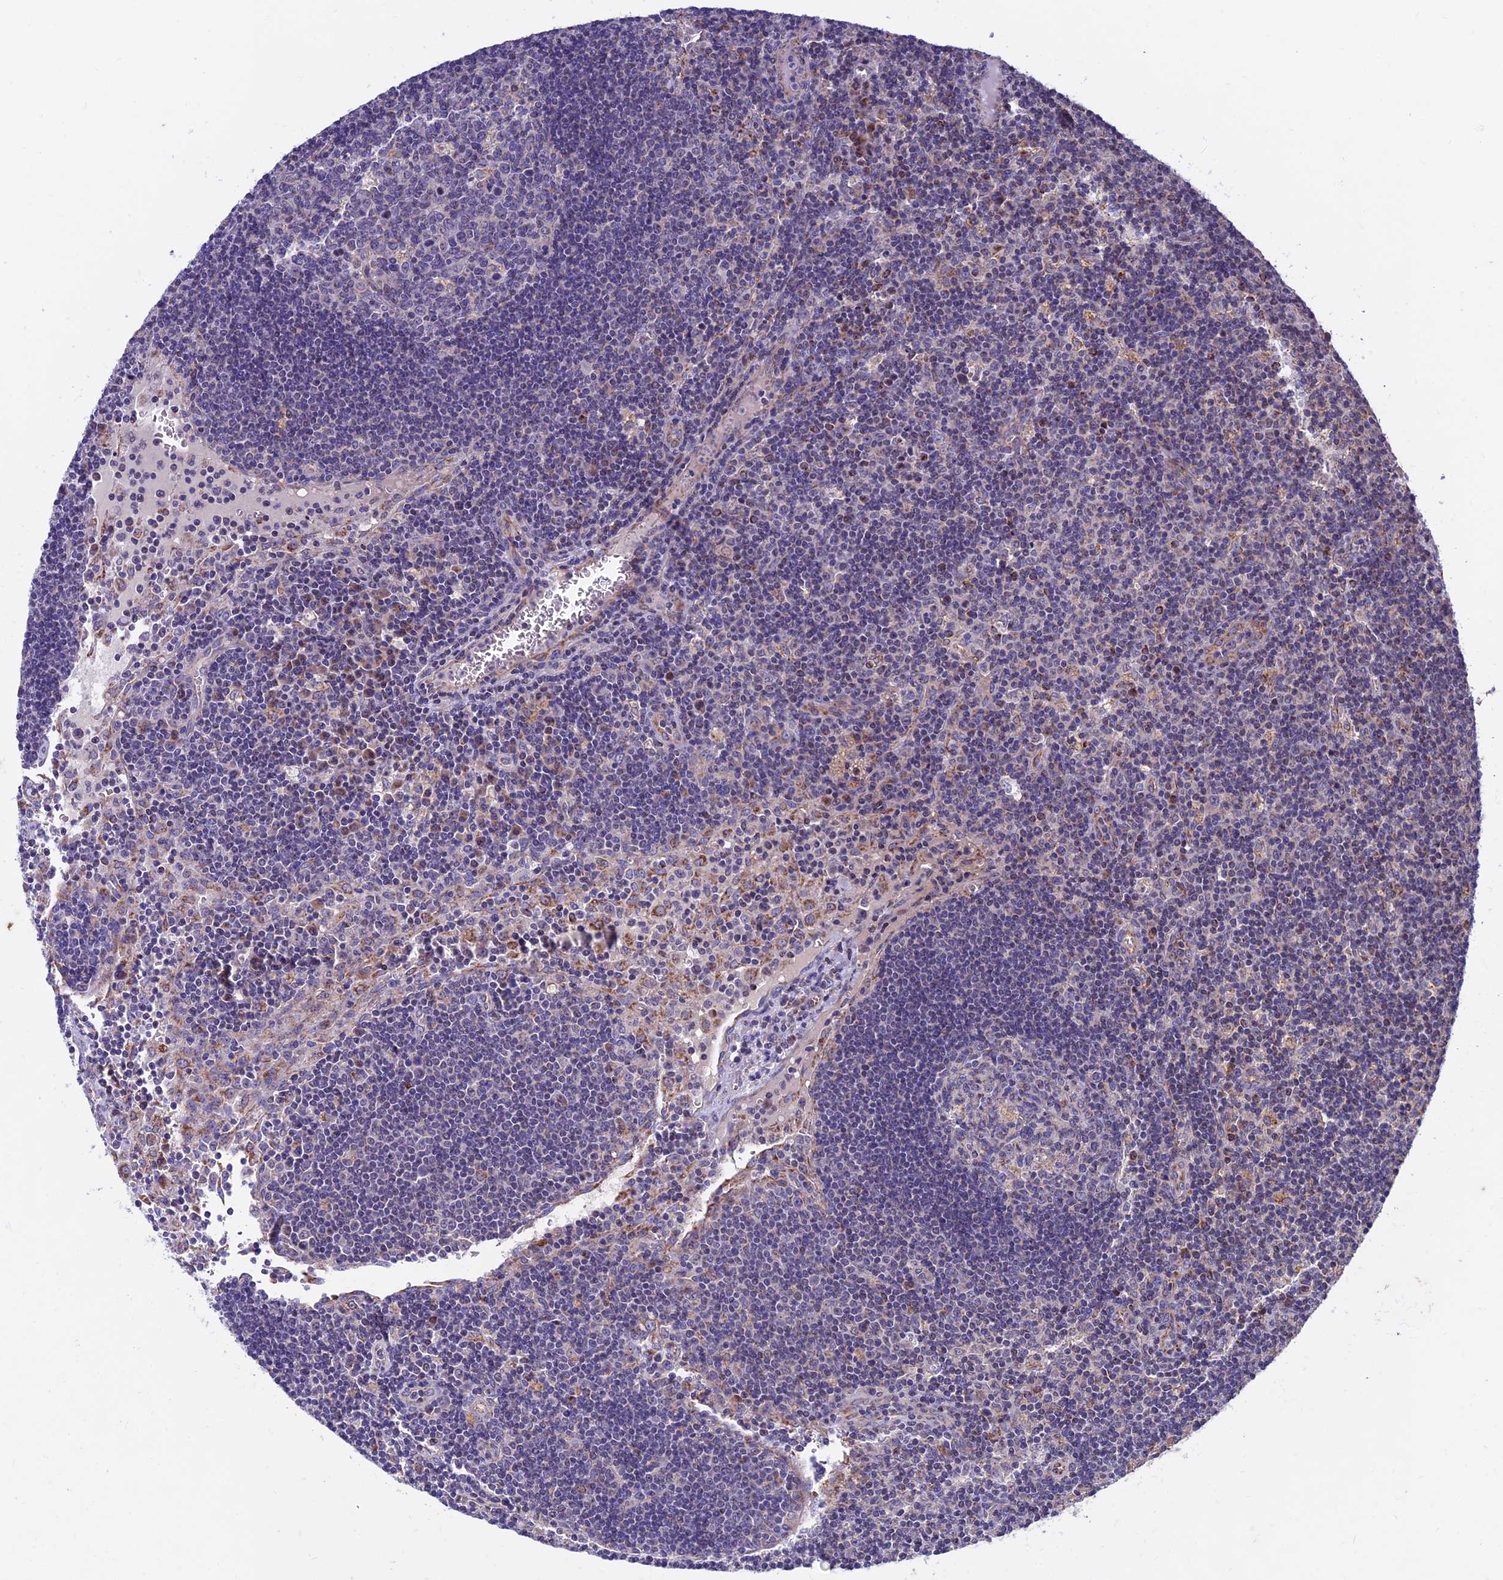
{"staining": {"intensity": "weak", "quantity": "25%-75%", "location": "cytoplasmic/membranous"}, "tissue": "lymph node", "cell_type": "Germinal center cells", "image_type": "normal", "snomed": [{"axis": "morphology", "description": "Normal tissue, NOS"}, {"axis": "topography", "description": "Lymph node"}], "caption": "Protein expression analysis of normal lymph node reveals weak cytoplasmic/membranous staining in about 25%-75% of germinal center cells. The staining is performed using DAB (3,3'-diaminobenzidine) brown chromogen to label protein expression. The nuclei are counter-stained blue using hematoxylin.", "gene": "RNF17", "patient": {"sex": "male", "age": 58}}